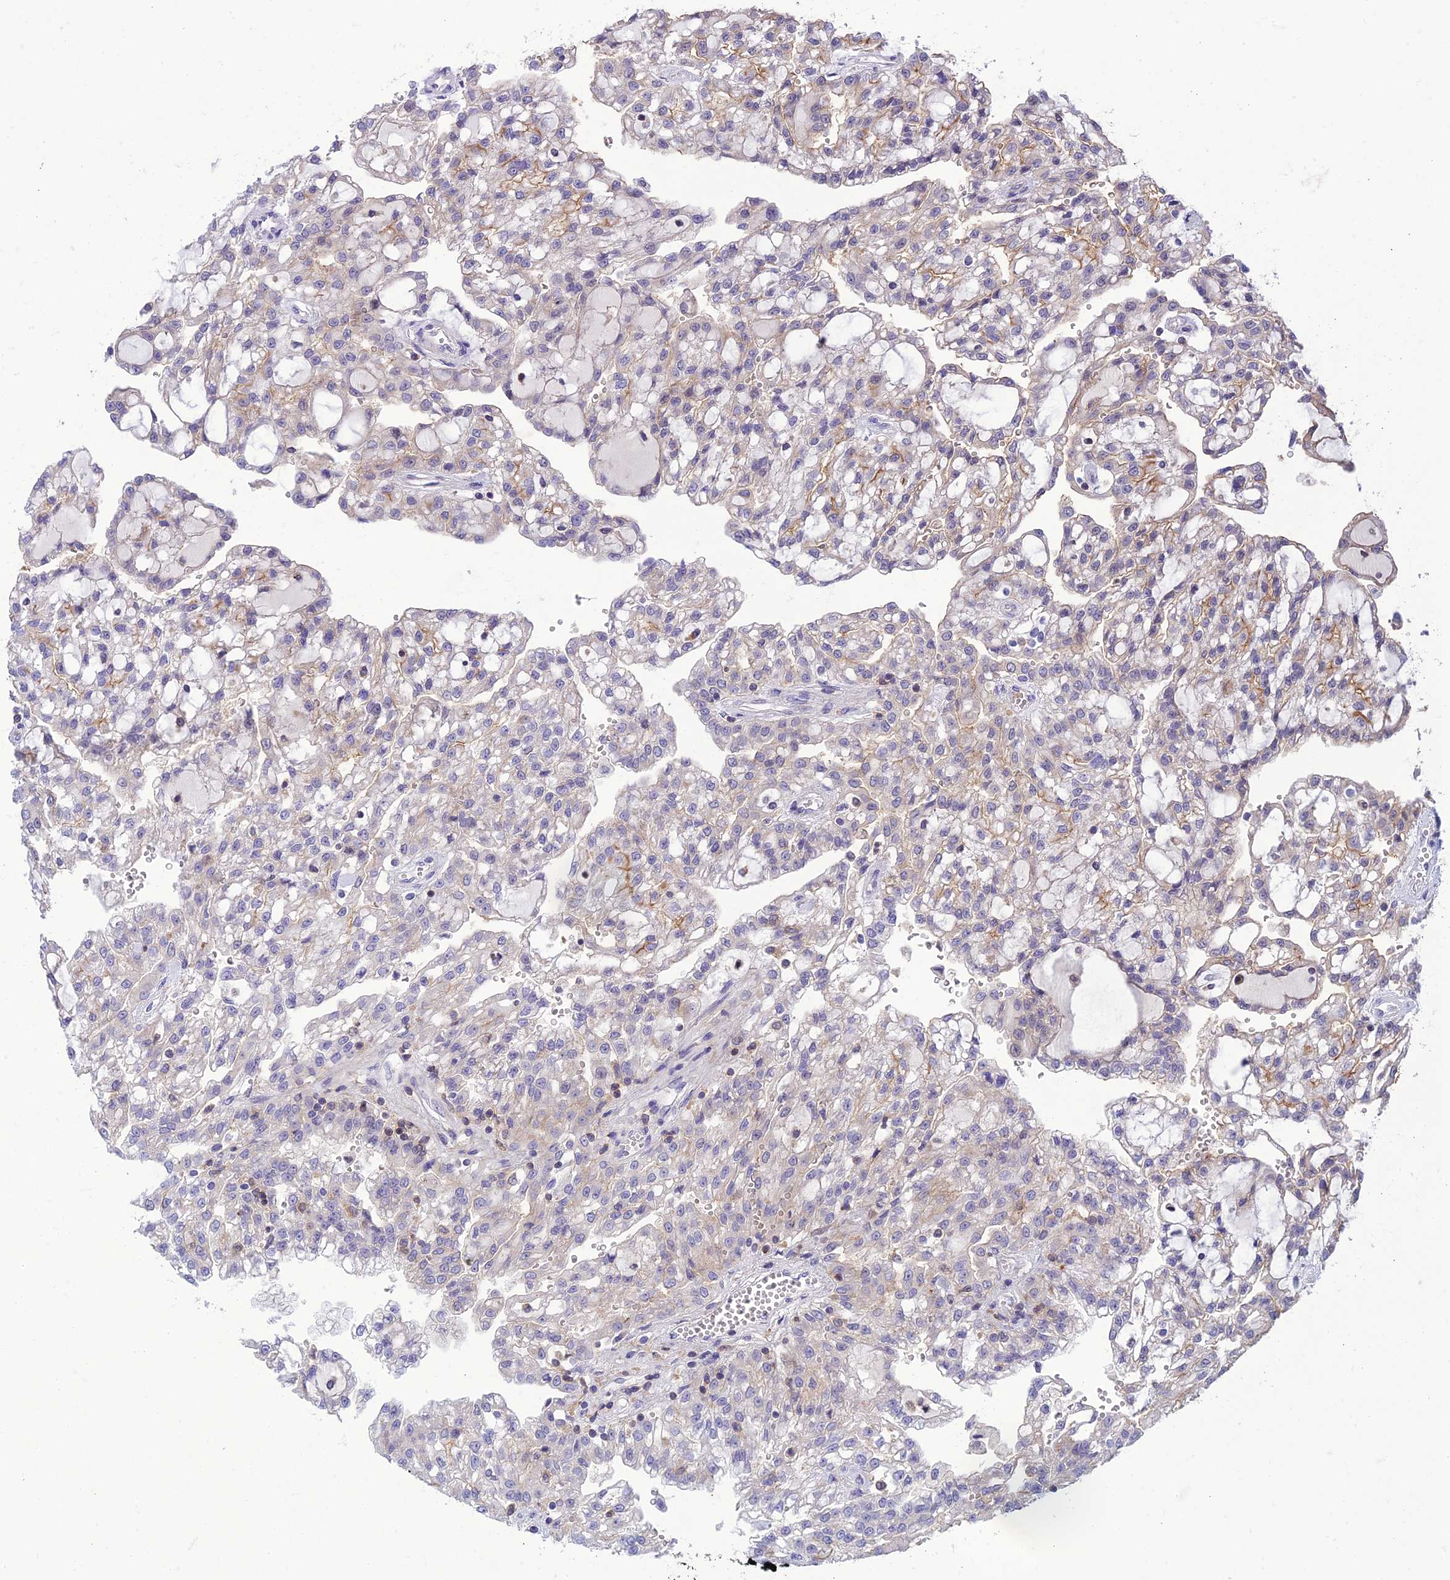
{"staining": {"intensity": "weak", "quantity": "<25%", "location": "cytoplasmic/membranous"}, "tissue": "renal cancer", "cell_type": "Tumor cells", "image_type": "cancer", "snomed": [{"axis": "morphology", "description": "Adenocarcinoma, NOS"}, {"axis": "topography", "description": "Kidney"}], "caption": "This is a histopathology image of immunohistochemistry (IHC) staining of adenocarcinoma (renal), which shows no staining in tumor cells.", "gene": "IRAK3", "patient": {"sex": "male", "age": 63}}